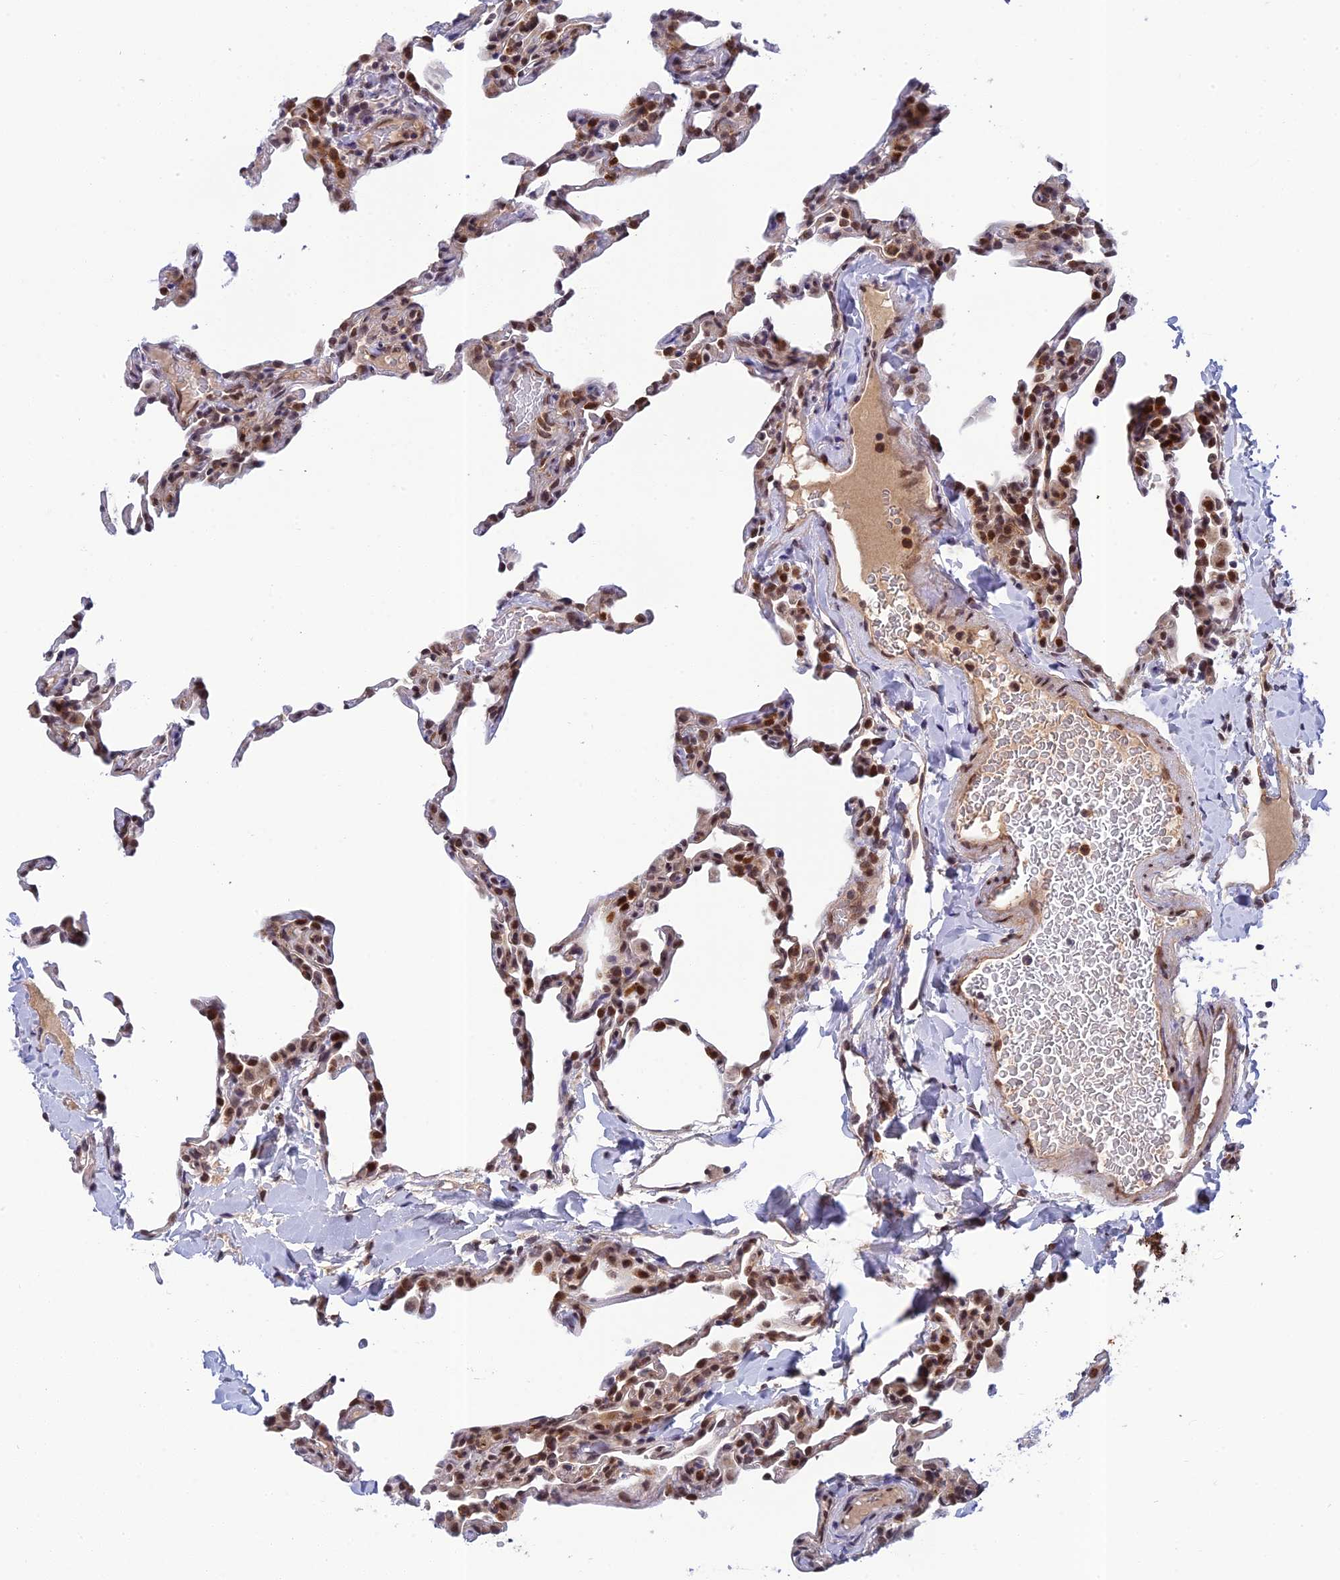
{"staining": {"intensity": "strong", "quantity": "25%-75%", "location": "nuclear"}, "tissue": "lung", "cell_type": "Alveolar cells", "image_type": "normal", "snomed": [{"axis": "morphology", "description": "Normal tissue, NOS"}, {"axis": "topography", "description": "Lung"}], "caption": "DAB immunohistochemical staining of unremarkable human lung shows strong nuclear protein positivity in approximately 25%-75% of alveolar cells.", "gene": "REXO1", "patient": {"sex": "male", "age": 20}}